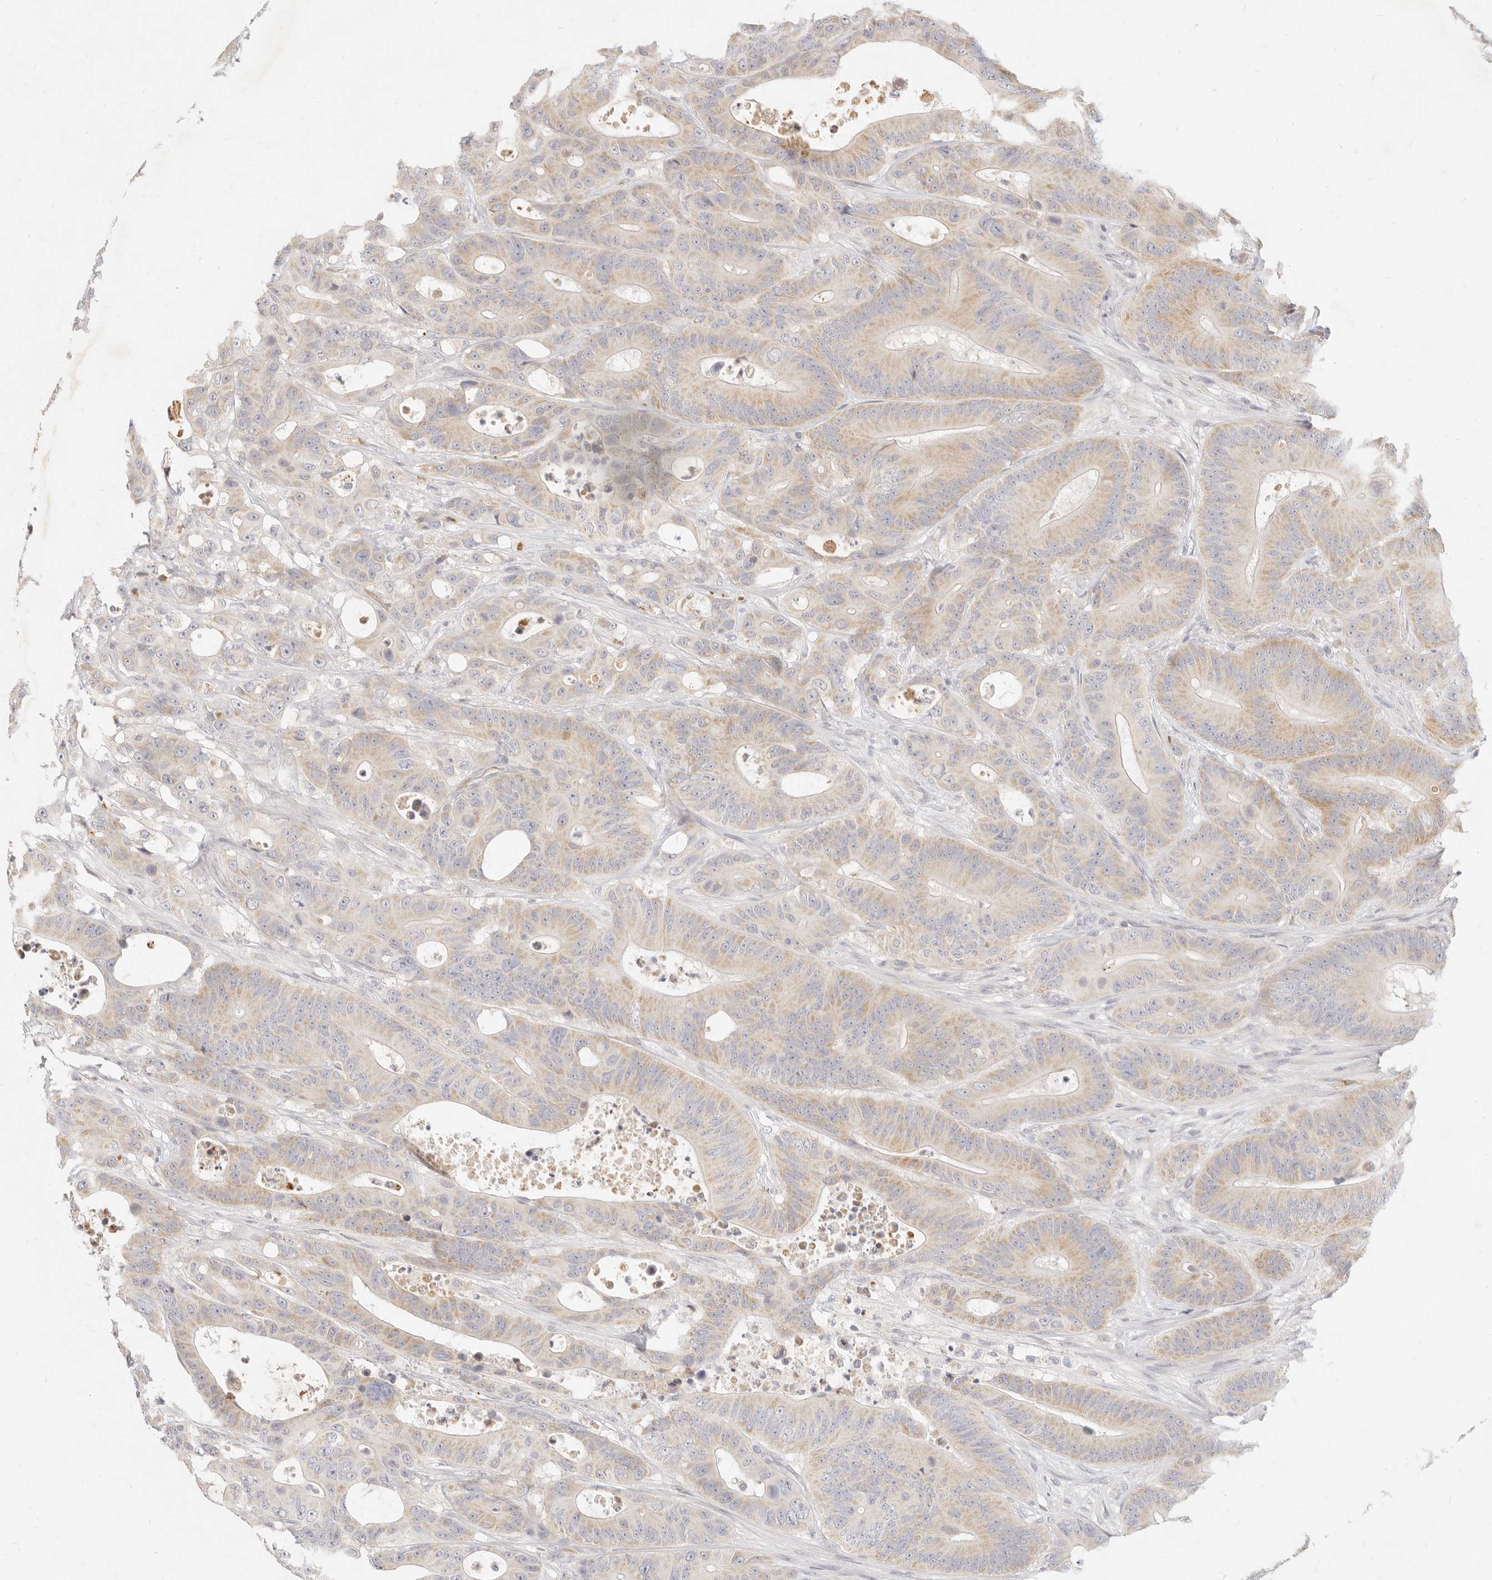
{"staining": {"intensity": "moderate", "quantity": "25%-75%", "location": "cytoplasmic/membranous"}, "tissue": "colorectal cancer", "cell_type": "Tumor cells", "image_type": "cancer", "snomed": [{"axis": "morphology", "description": "Adenocarcinoma, NOS"}, {"axis": "topography", "description": "Colon"}], "caption": "Colorectal cancer (adenocarcinoma) tissue exhibits moderate cytoplasmic/membranous positivity in about 25%-75% of tumor cells, visualized by immunohistochemistry.", "gene": "ASCL3", "patient": {"sex": "male", "age": 83}}